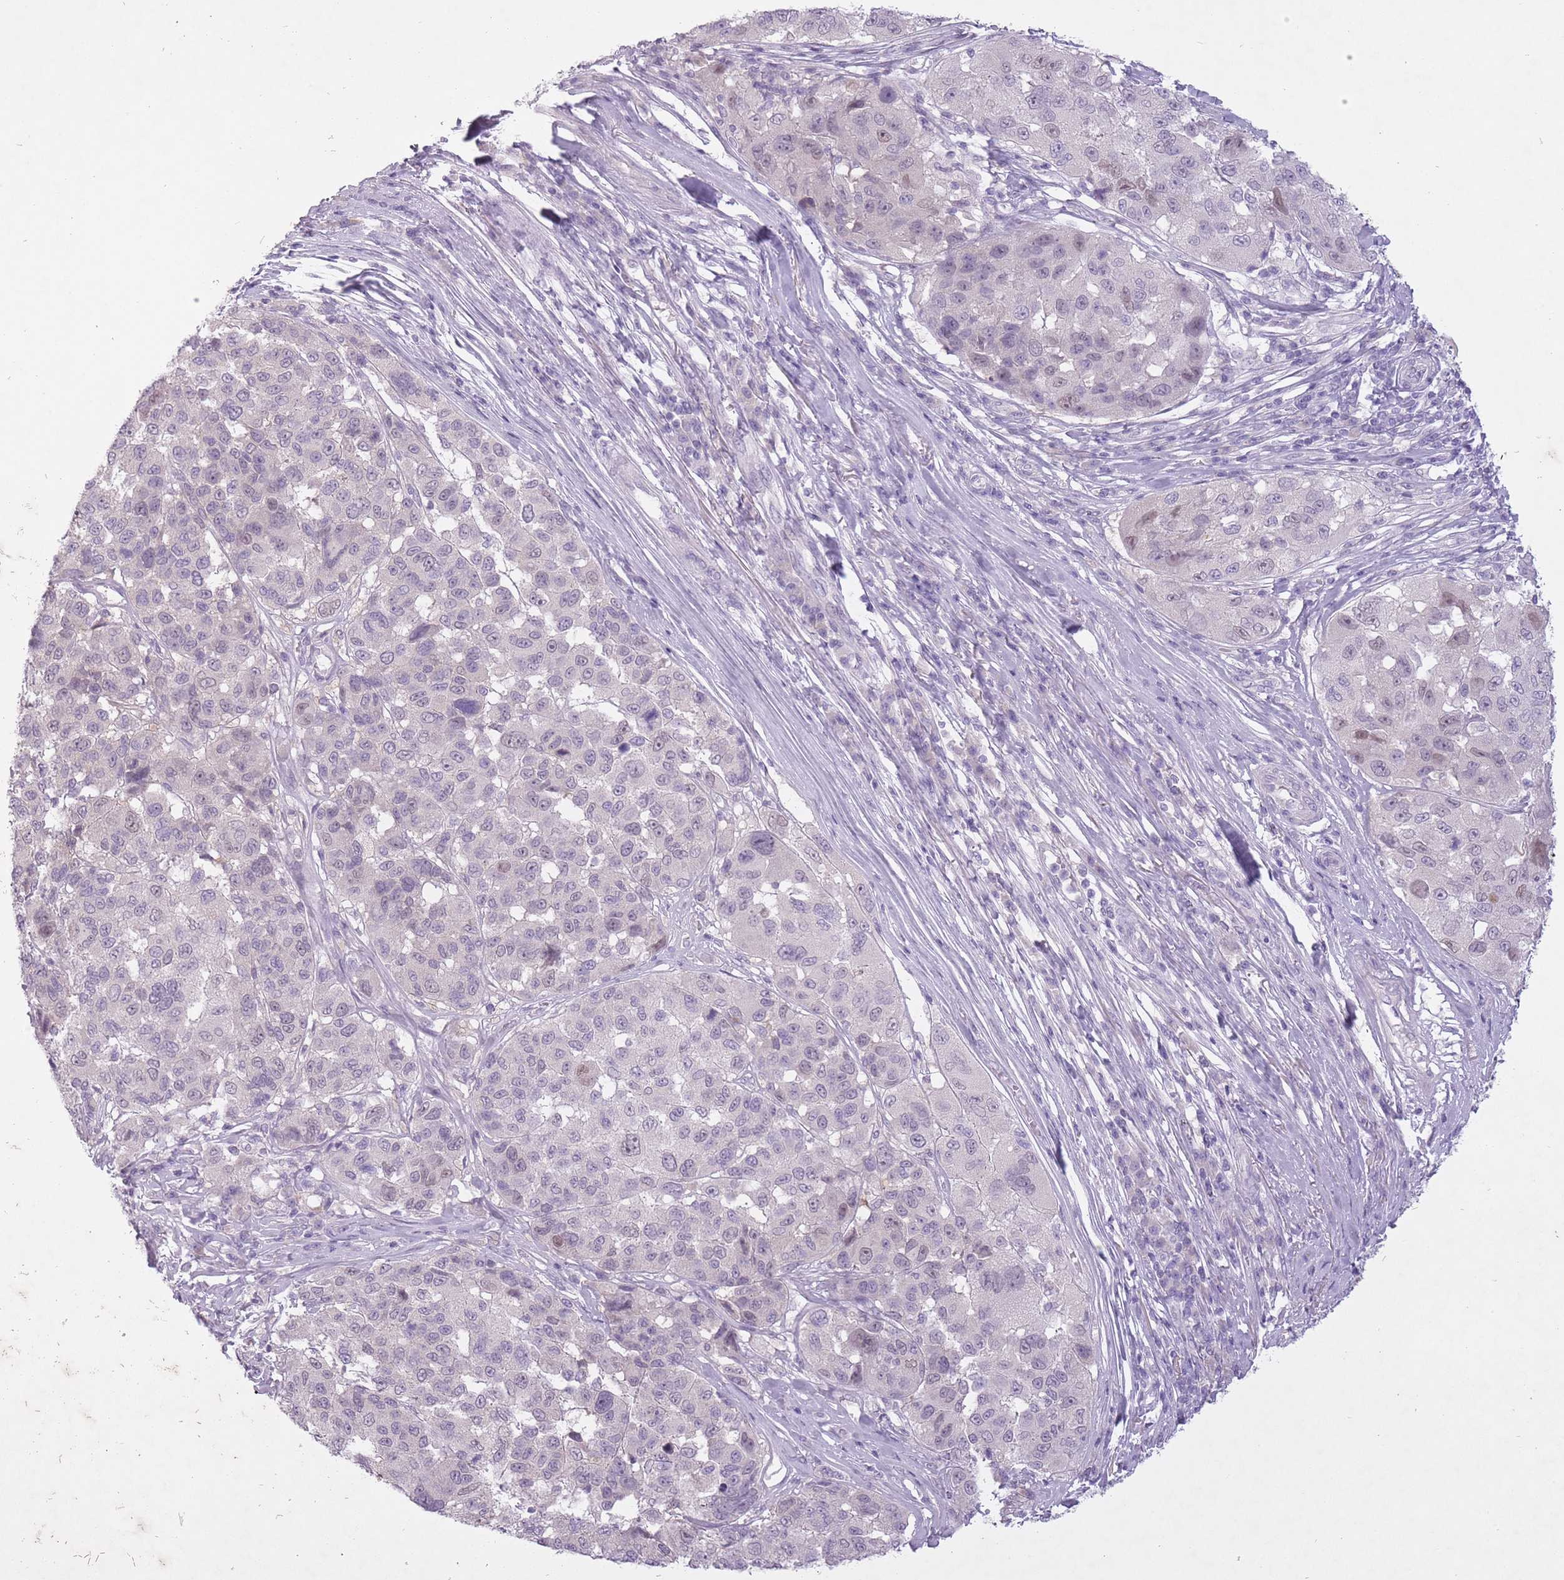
{"staining": {"intensity": "negative", "quantity": "none", "location": "none"}, "tissue": "melanoma", "cell_type": "Tumor cells", "image_type": "cancer", "snomed": [{"axis": "morphology", "description": "Malignant melanoma, NOS"}, {"axis": "topography", "description": "Skin"}], "caption": "Immunohistochemistry of malignant melanoma shows no expression in tumor cells.", "gene": "FAM43B", "patient": {"sex": "female", "age": 66}}